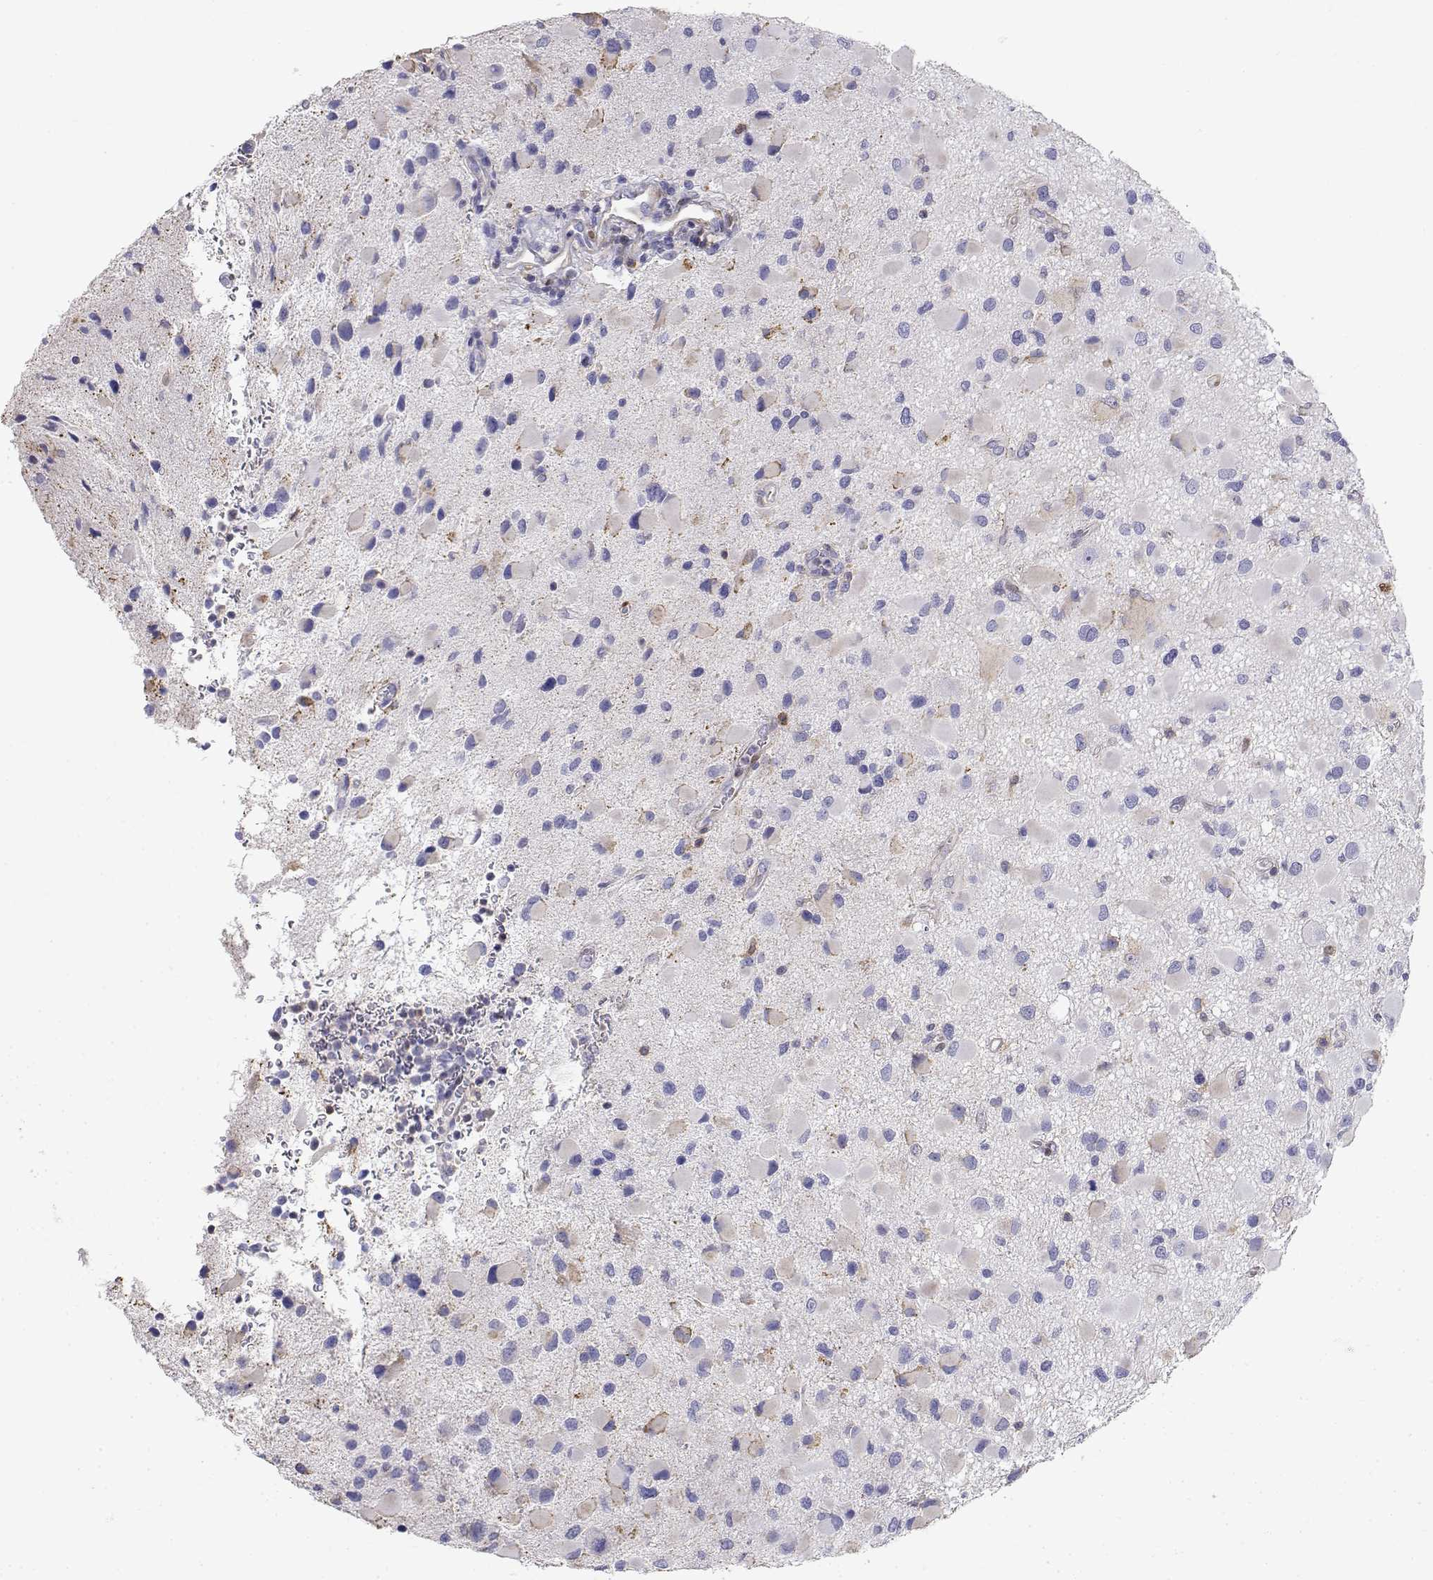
{"staining": {"intensity": "weak", "quantity": "<25%", "location": "cytoplasmic/membranous"}, "tissue": "glioma", "cell_type": "Tumor cells", "image_type": "cancer", "snomed": [{"axis": "morphology", "description": "Glioma, malignant, Low grade"}, {"axis": "topography", "description": "Brain"}], "caption": "The immunohistochemistry photomicrograph has no significant staining in tumor cells of malignant low-grade glioma tissue. (IHC, brightfield microscopy, high magnification).", "gene": "ADA", "patient": {"sex": "female", "age": 32}}